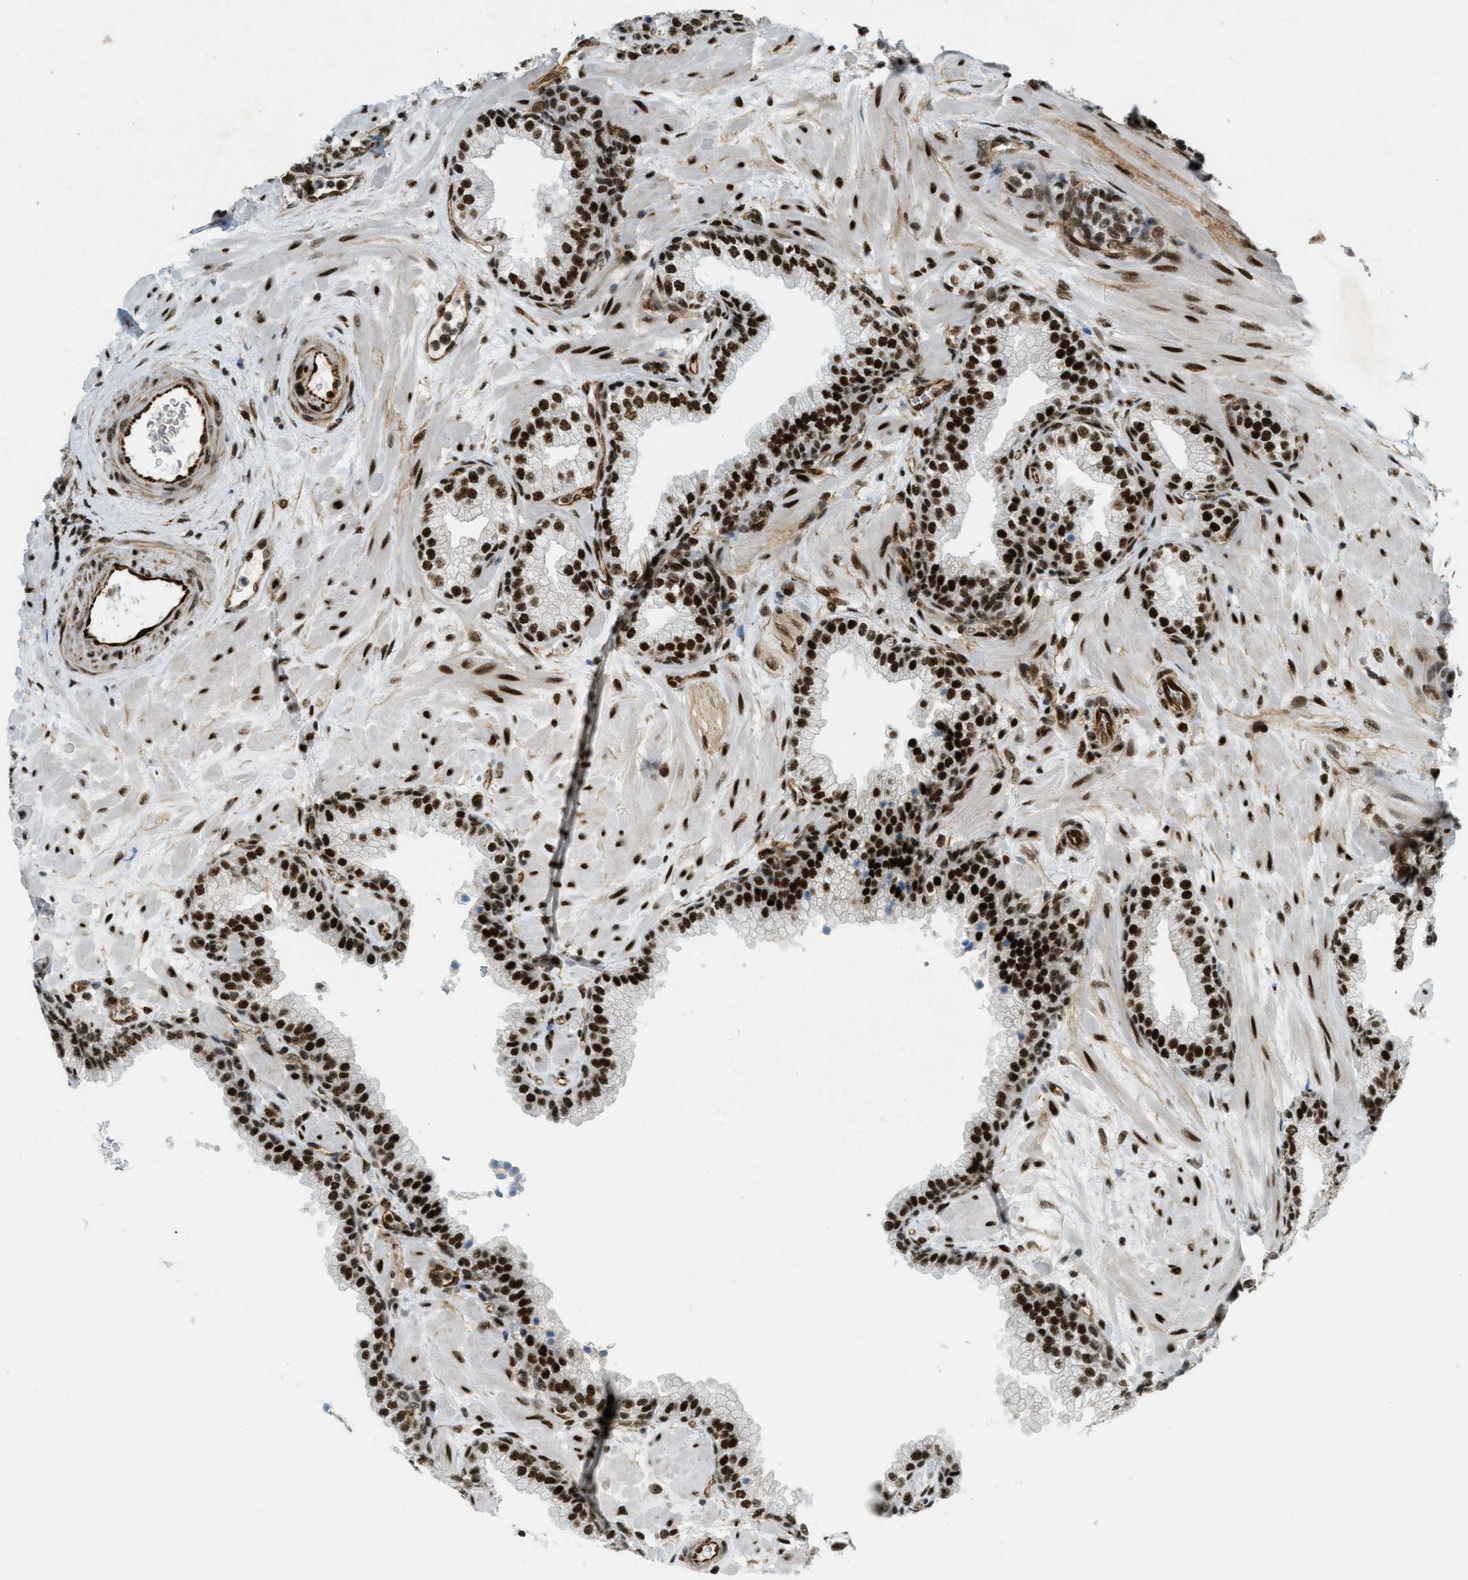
{"staining": {"intensity": "strong", "quantity": ">75%", "location": "nuclear"}, "tissue": "prostate", "cell_type": "Glandular cells", "image_type": "normal", "snomed": [{"axis": "morphology", "description": "Normal tissue, NOS"}, {"axis": "morphology", "description": "Urothelial carcinoma, Low grade"}, {"axis": "topography", "description": "Urinary bladder"}, {"axis": "topography", "description": "Prostate"}], "caption": "Immunohistochemistry (IHC) (DAB (3,3'-diaminobenzidine)) staining of unremarkable human prostate reveals strong nuclear protein staining in approximately >75% of glandular cells.", "gene": "ZFR", "patient": {"sex": "male", "age": 60}}